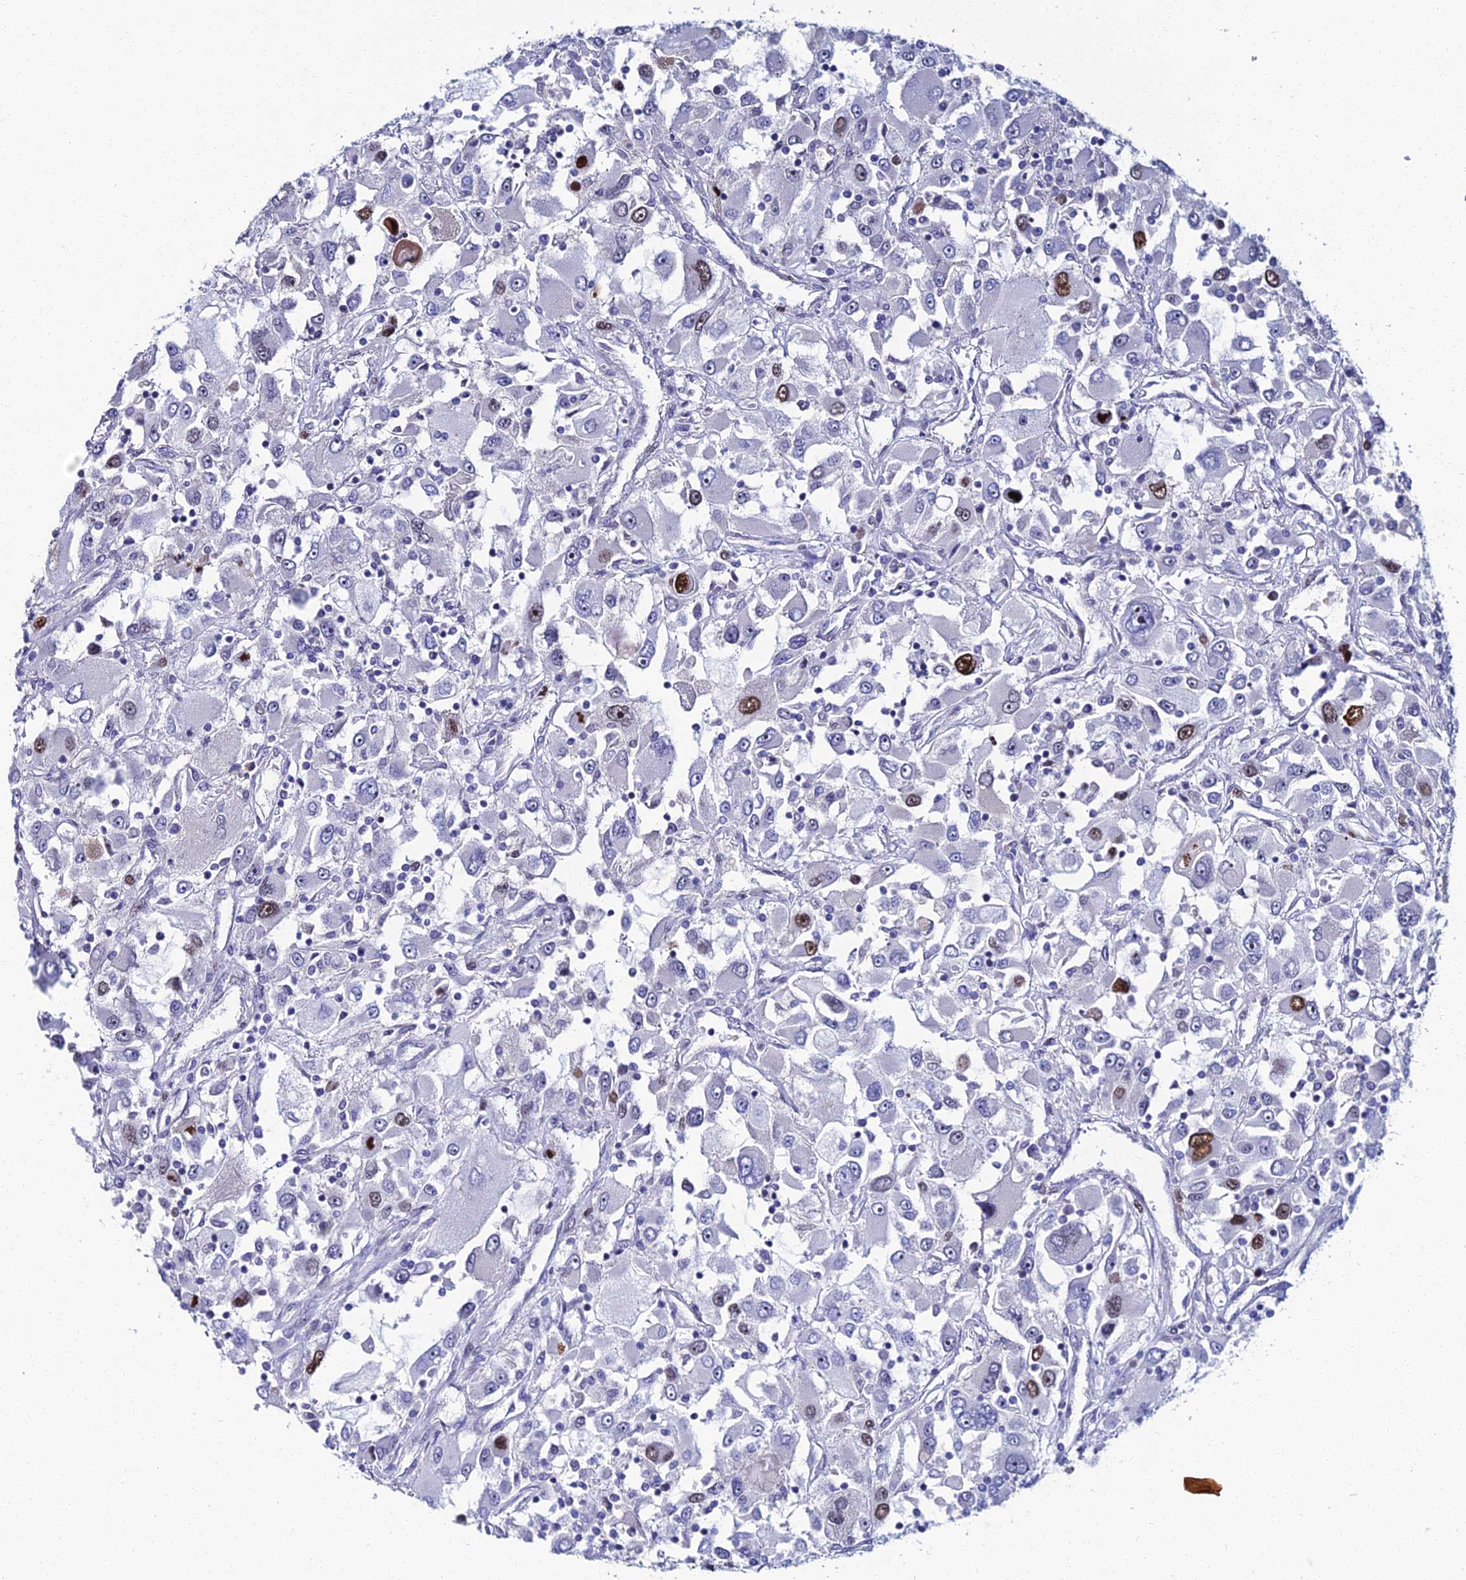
{"staining": {"intensity": "moderate", "quantity": "<25%", "location": "nuclear"}, "tissue": "renal cancer", "cell_type": "Tumor cells", "image_type": "cancer", "snomed": [{"axis": "morphology", "description": "Adenocarcinoma, NOS"}, {"axis": "topography", "description": "Kidney"}], "caption": "Immunohistochemical staining of human renal adenocarcinoma shows low levels of moderate nuclear positivity in about <25% of tumor cells.", "gene": "TAF9B", "patient": {"sex": "female", "age": 52}}